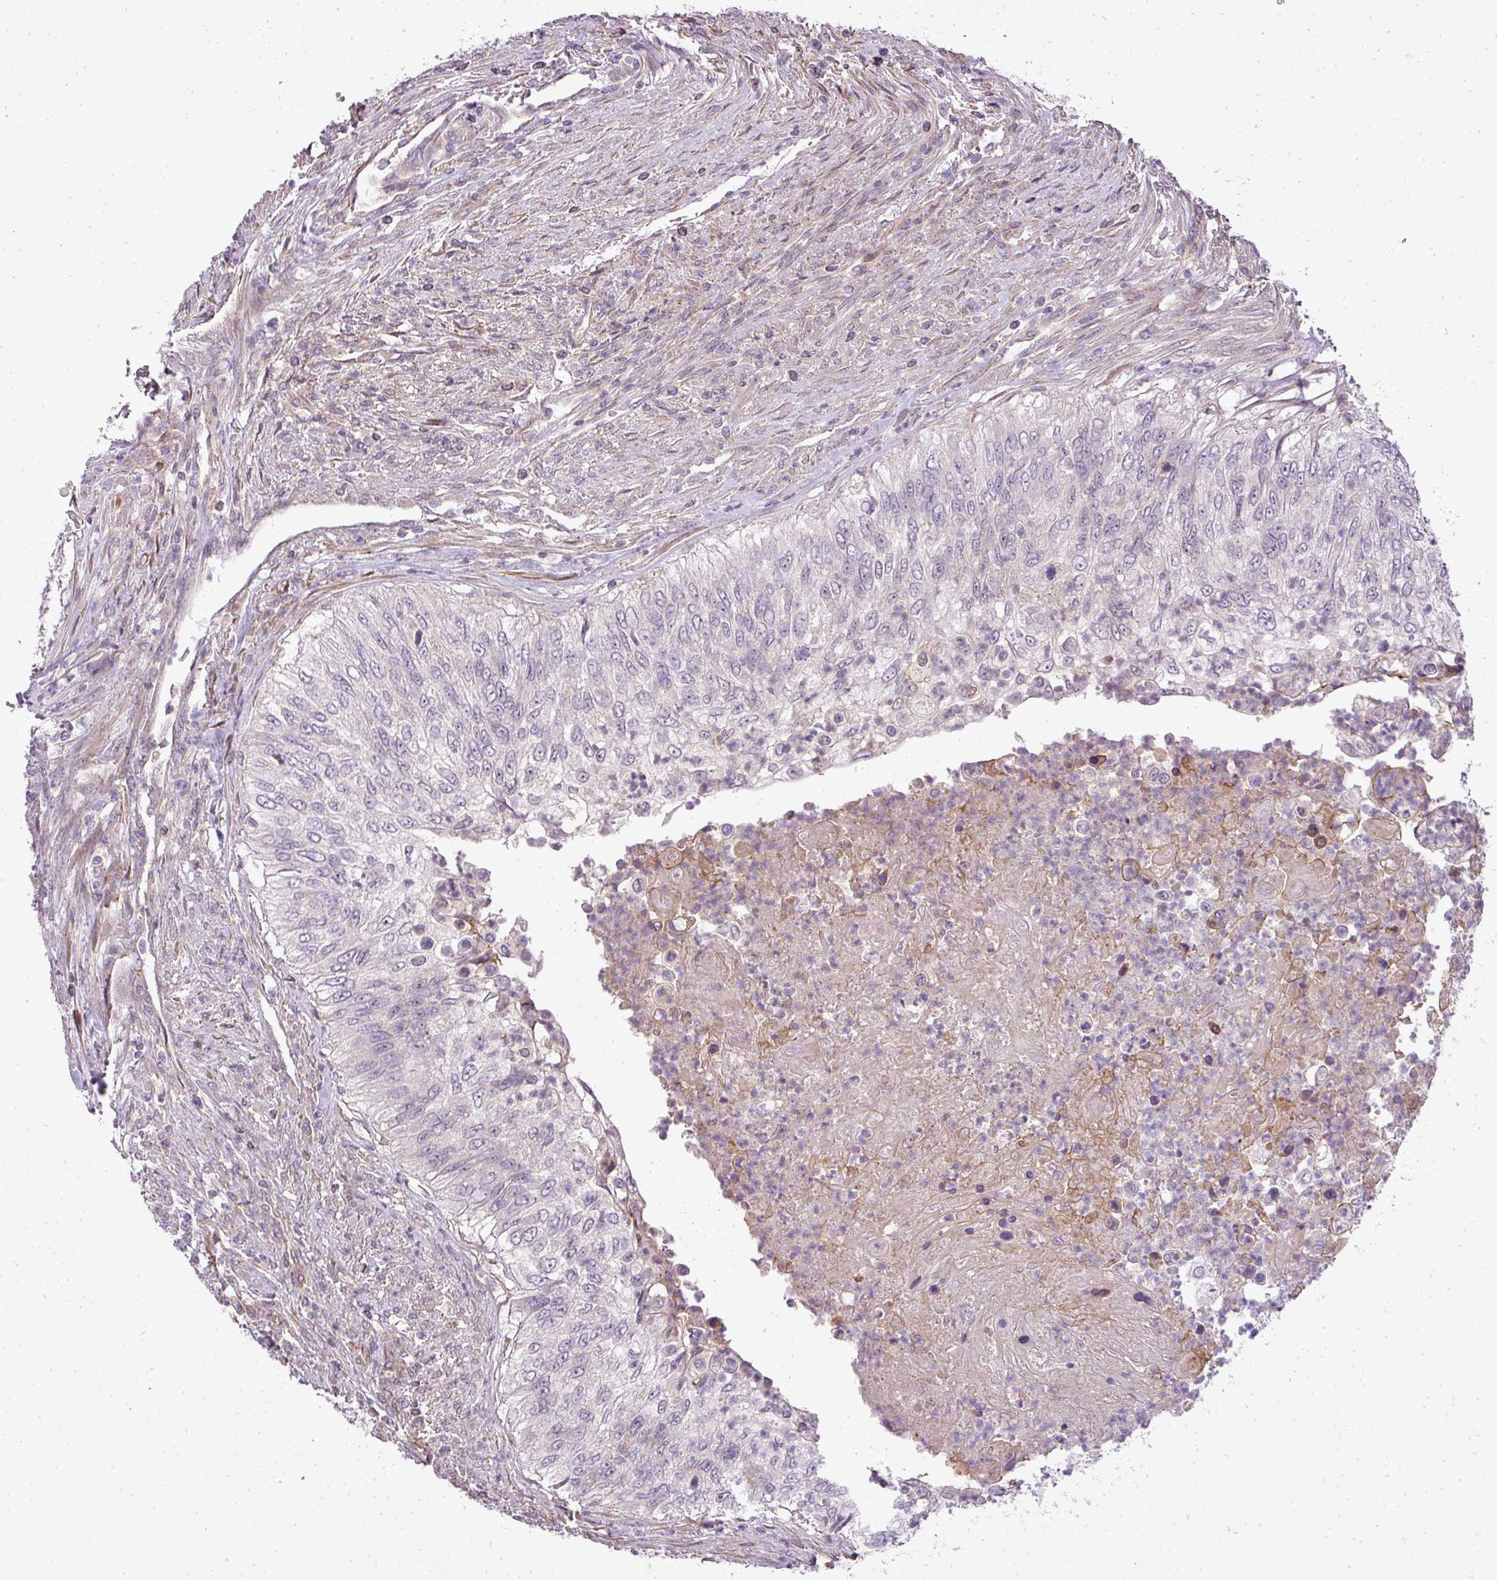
{"staining": {"intensity": "negative", "quantity": "none", "location": "none"}, "tissue": "urothelial cancer", "cell_type": "Tumor cells", "image_type": "cancer", "snomed": [{"axis": "morphology", "description": "Urothelial carcinoma, High grade"}, {"axis": "topography", "description": "Urinary bladder"}], "caption": "A high-resolution micrograph shows immunohistochemistry (IHC) staining of urothelial carcinoma (high-grade), which exhibits no significant staining in tumor cells.", "gene": "PDRG1", "patient": {"sex": "female", "age": 60}}